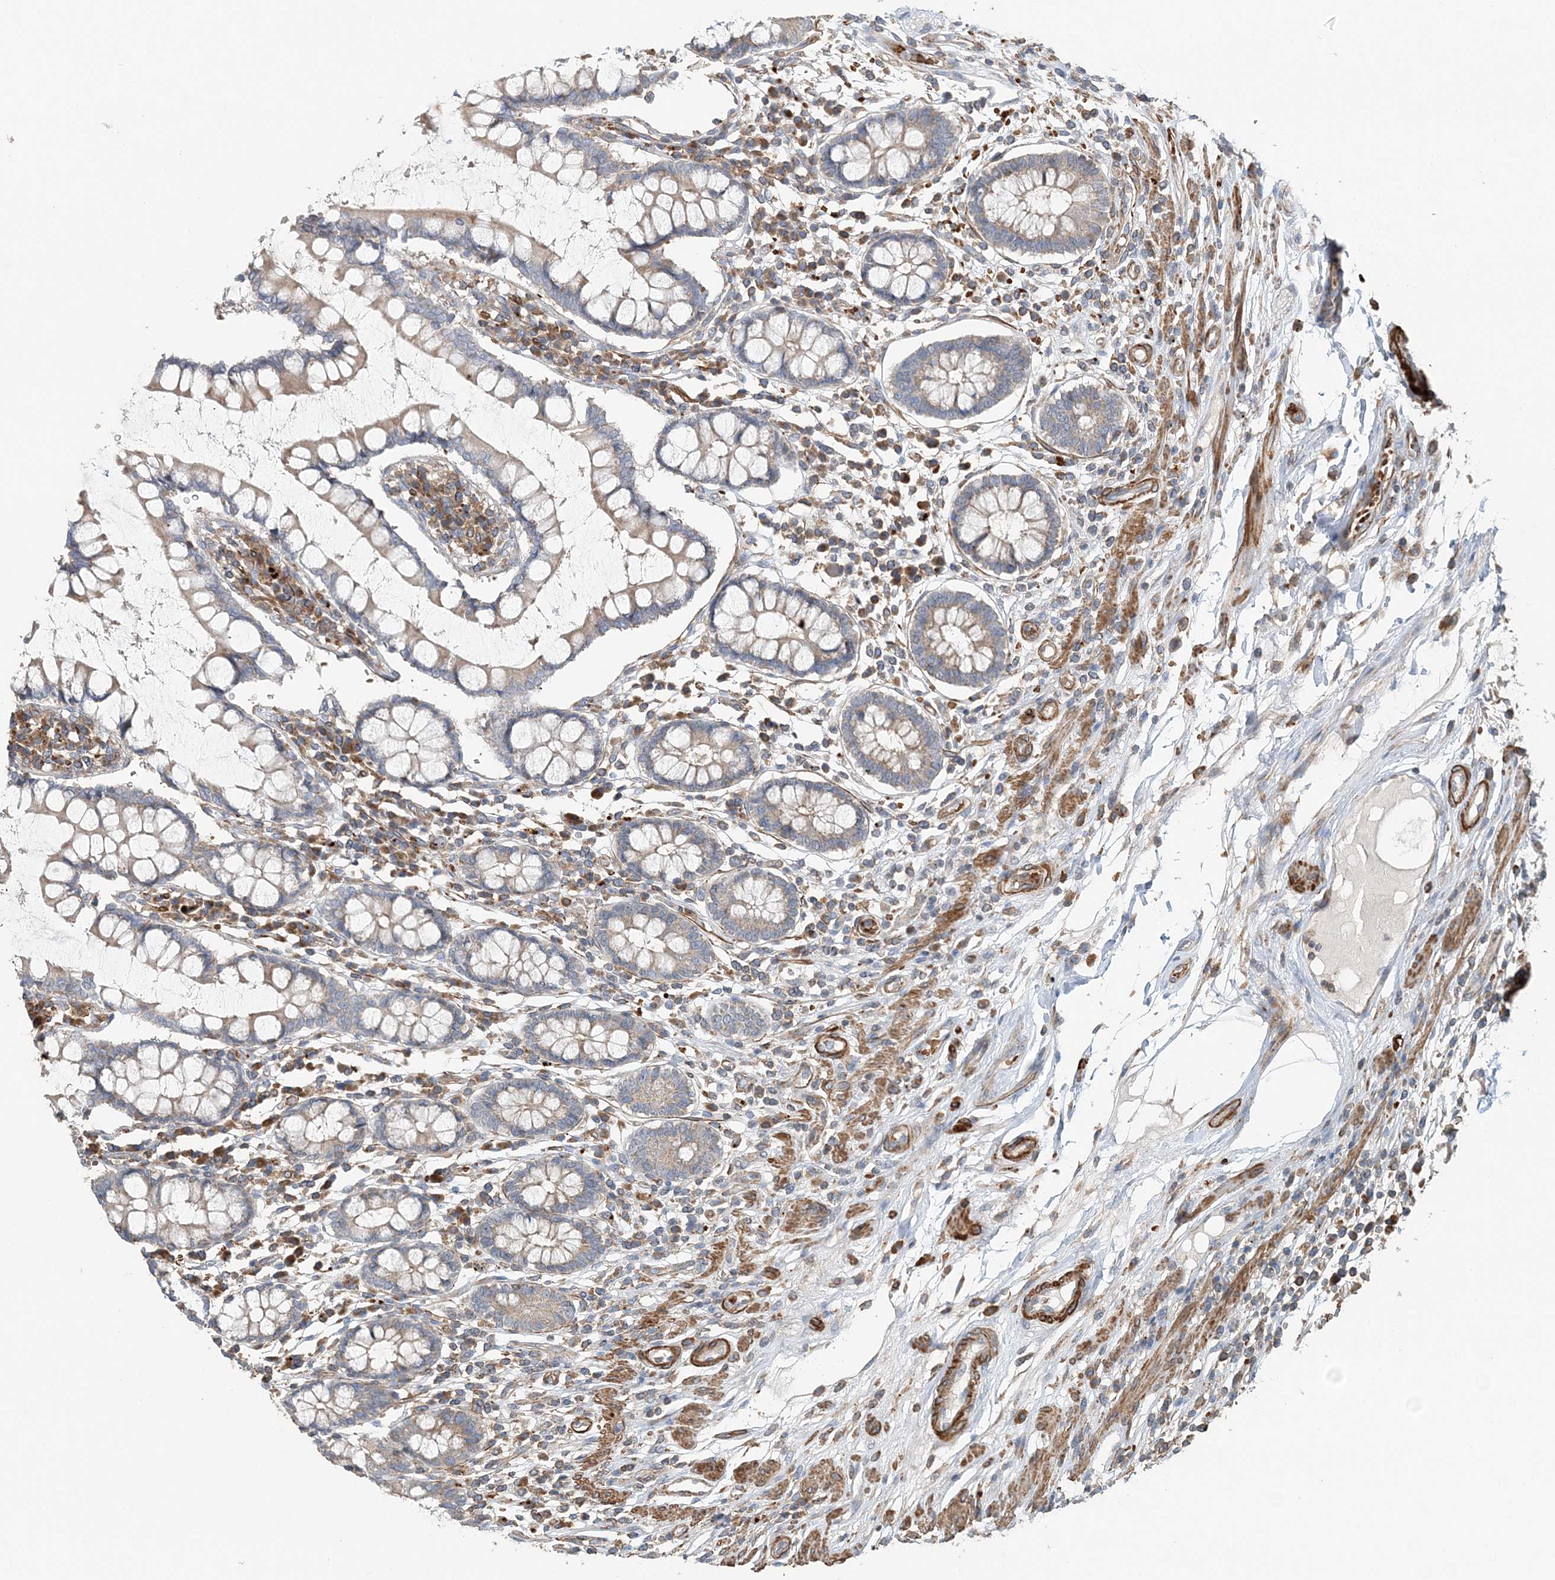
{"staining": {"intensity": "negative", "quantity": "none", "location": "none"}, "tissue": "colon", "cell_type": "Endothelial cells", "image_type": "normal", "snomed": [{"axis": "morphology", "description": "Normal tissue, NOS"}, {"axis": "topography", "description": "Colon"}], "caption": "This photomicrograph is of benign colon stained with immunohistochemistry (IHC) to label a protein in brown with the nuclei are counter-stained blue. There is no staining in endothelial cells. (DAB (3,3'-diaminobenzidine) immunohistochemistry with hematoxylin counter stain).", "gene": "TTI1", "patient": {"sex": "female", "age": 79}}